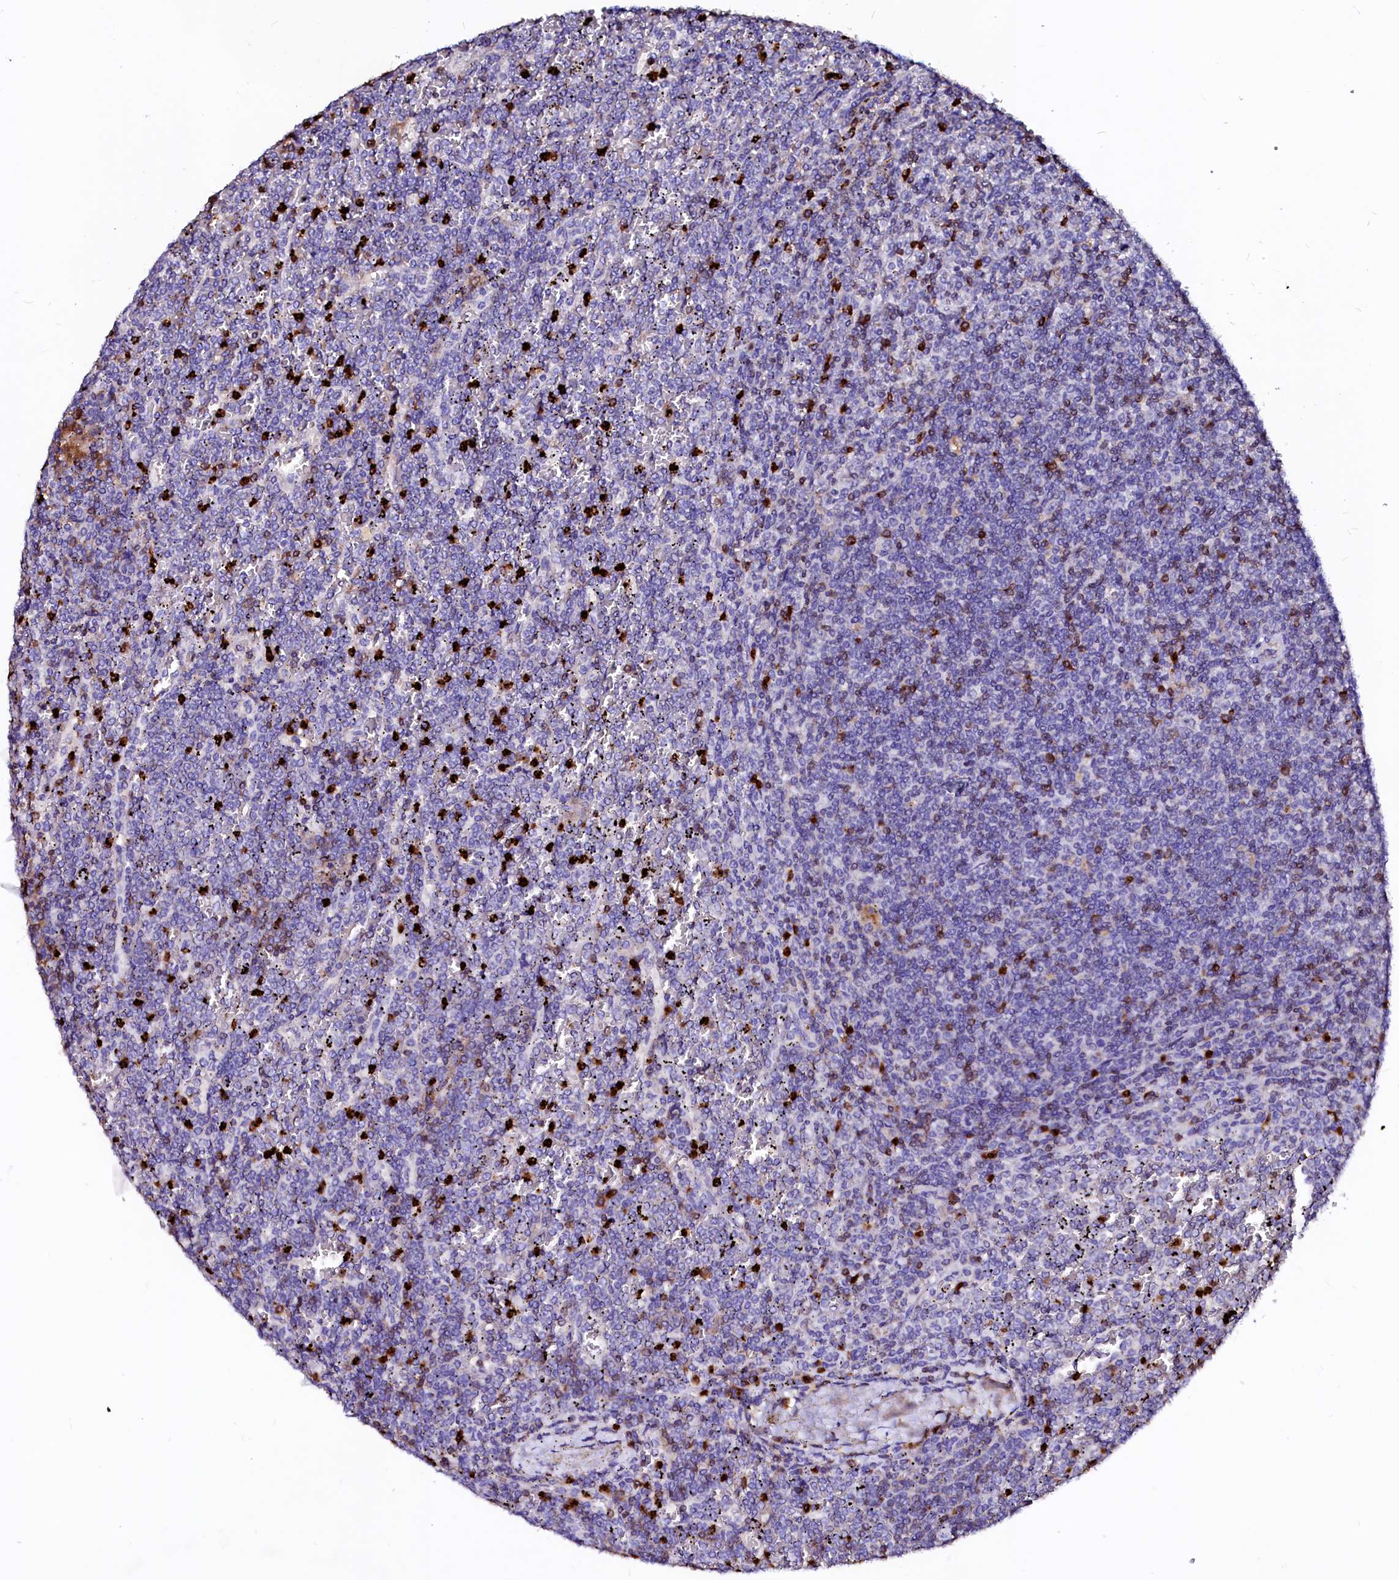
{"staining": {"intensity": "strong", "quantity": "<25%", "location": "cytoplasmic/membranous"}, "tissue": "lymphoma", "cell_type": "Tumor cells", "image_type": "cancer", "snomed": [{"axis": "morphology", "description": "Malignant lymphoma, non-Hodgkin's type, Low grade"}, {"axis": "topography", "description": "Spleen"}], "caption": "About <25% of tumor cells in lymphoma display strong cytoplasmic/membranous protein expression as visualized by brown immunohistochemical staining.", "gene": "RAB27A", "patient": {"sex": "female", "age": 19}}